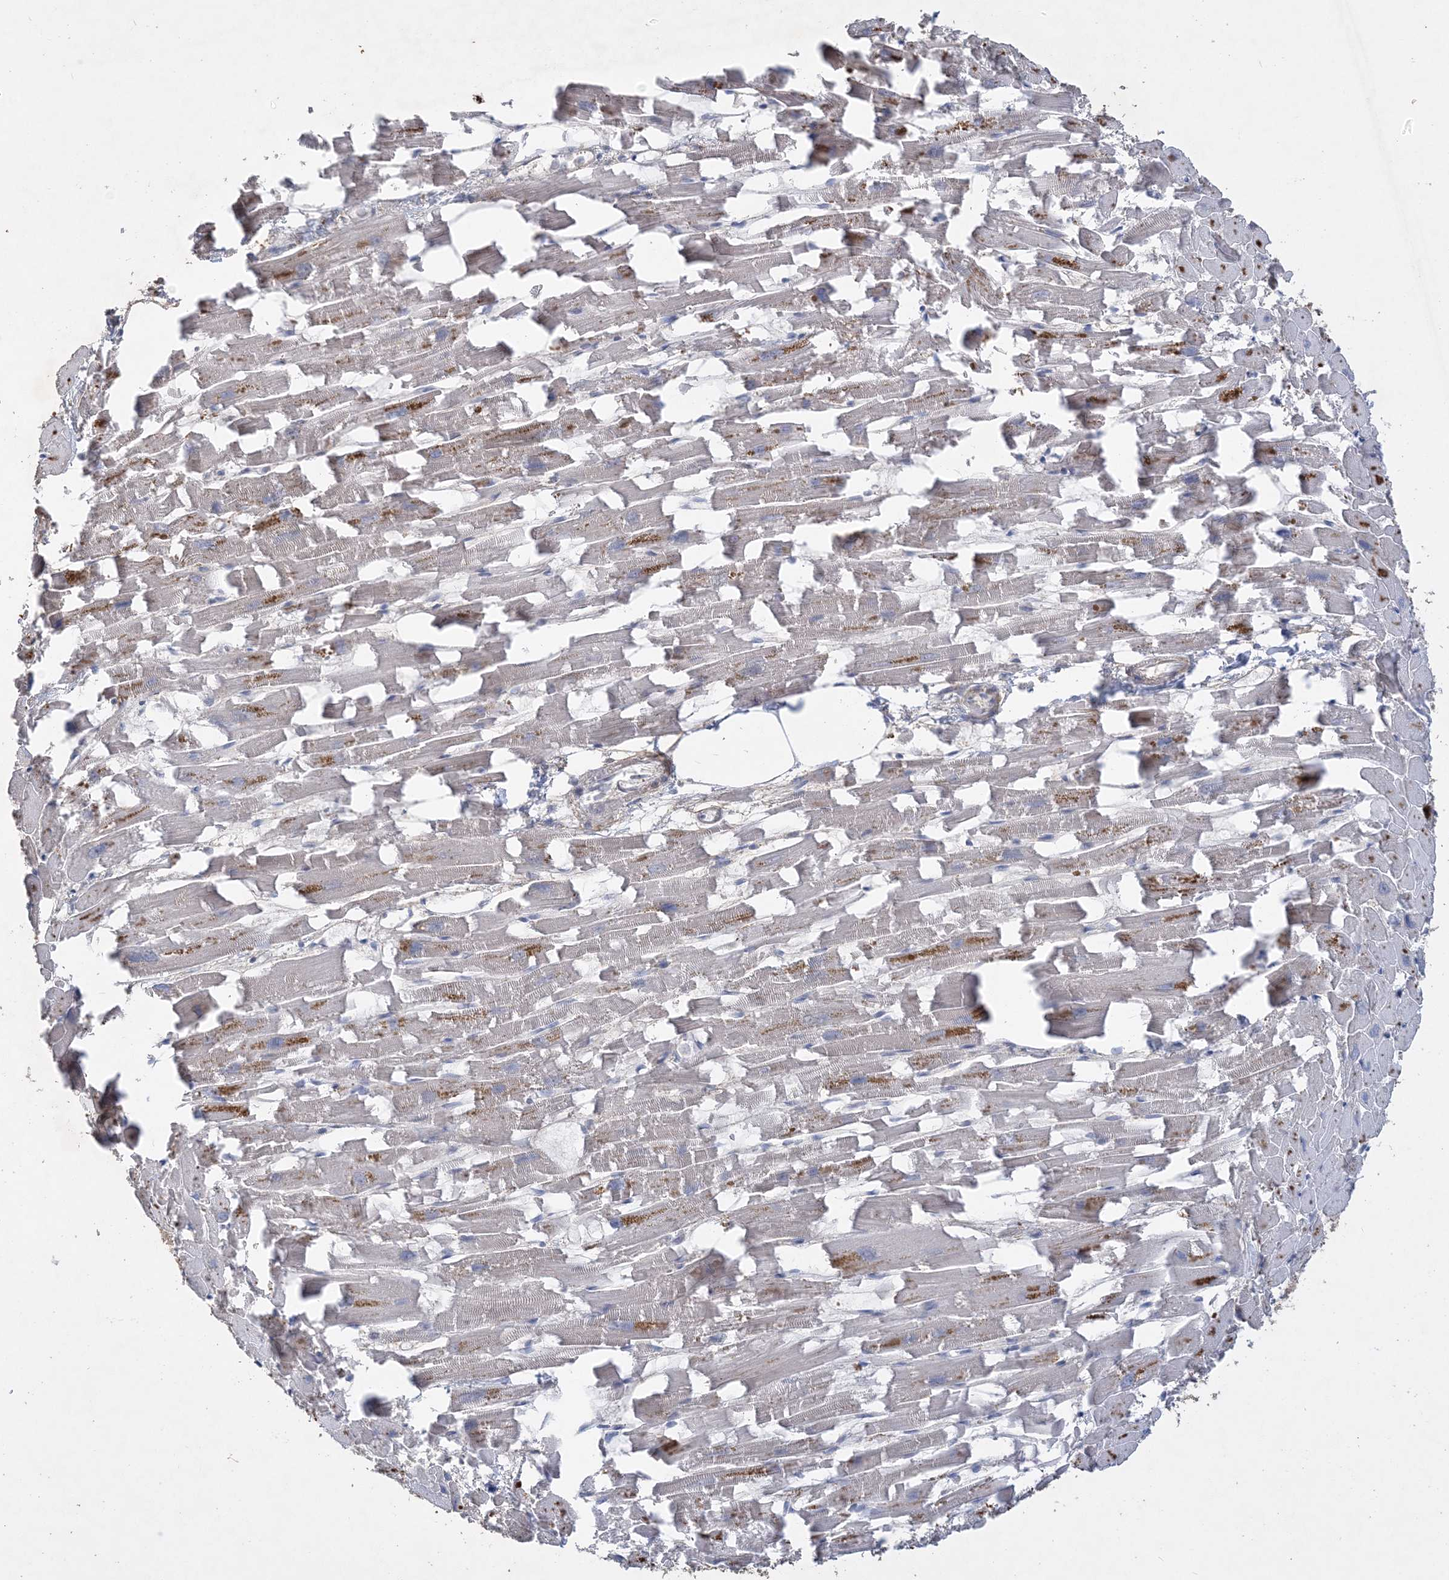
{"staining": {"intensity": "negative", "quantity": "none", "location": "none"}, "tissue": "heart muscle", "cell_type": "Cardiomyocytes", "image_type": "normal", "snomed": [{"axis": "morphology", "description": "Normal tissue, NOS"}, {"axis": "topography", "description": "Heart"}], "caption": "High power microscopy micrograph of an immunohistochemistry (IHC) photomicrograph of unremarkable heart muscle, revealing no significant staining in cardiomyocytes. (Brightfield microscopy of DAB immunohistochemistry (IHC) at high magnification).", "gene": "FEZ2", "patient": {"sex": "female", "age": 64}}